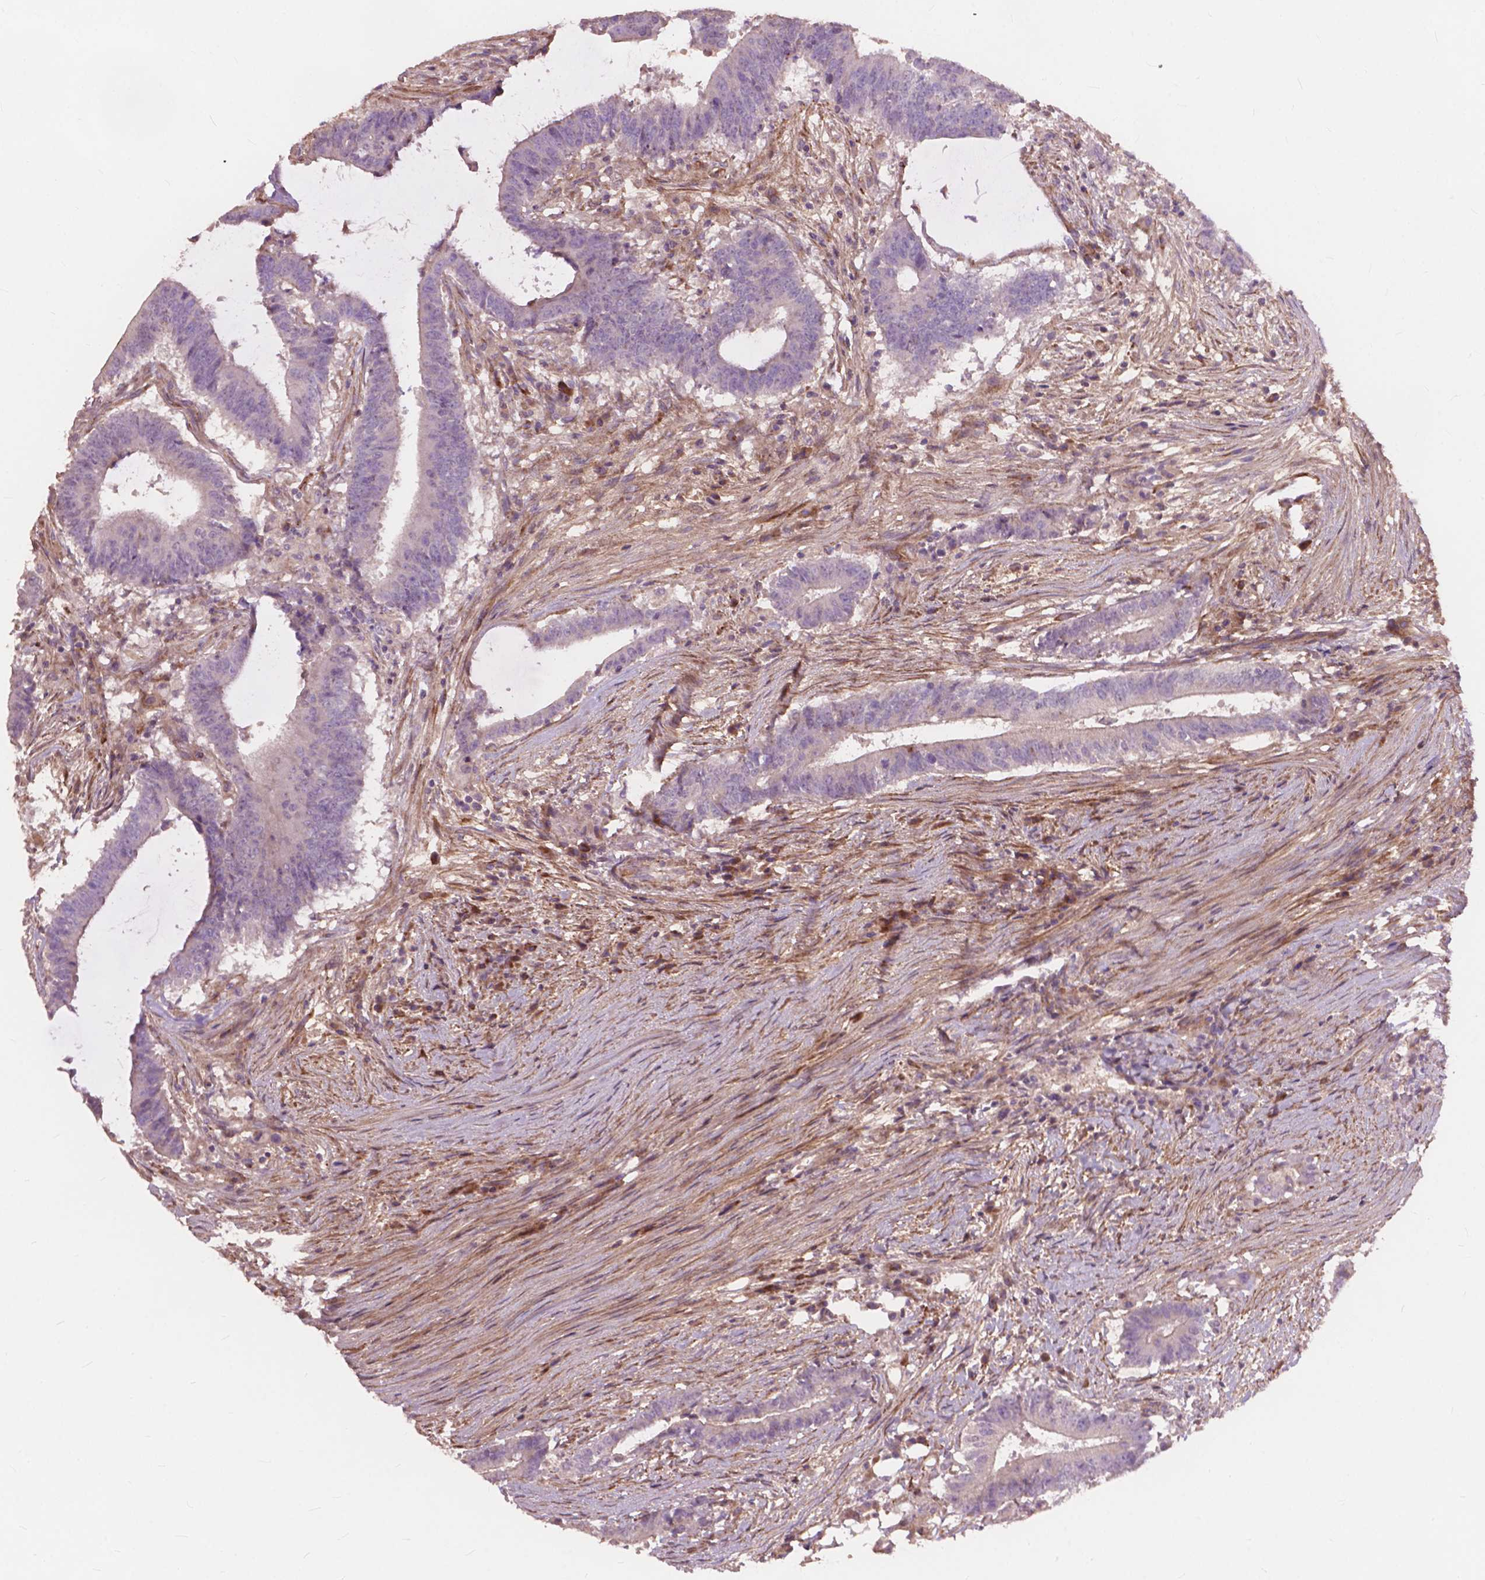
{"staining": {"intensity": "negative", "quantity": "none", "location": "none"}, "tissue": "colorectal cancer", "cell_type": "Tumor cells", "image_type": "cancer", "snomed": [{"axis": "morphology", "description": "Adenocarcinoma, NOS"}, {"axis": "topography", "description": "Colon"}], "caption": "Photomicrograph shows no significant protein positivity in tumor cells of colorectal adenocarcinoma.", "gene": "FNIP1", "patient": {"sex": "female", "age": 43}}